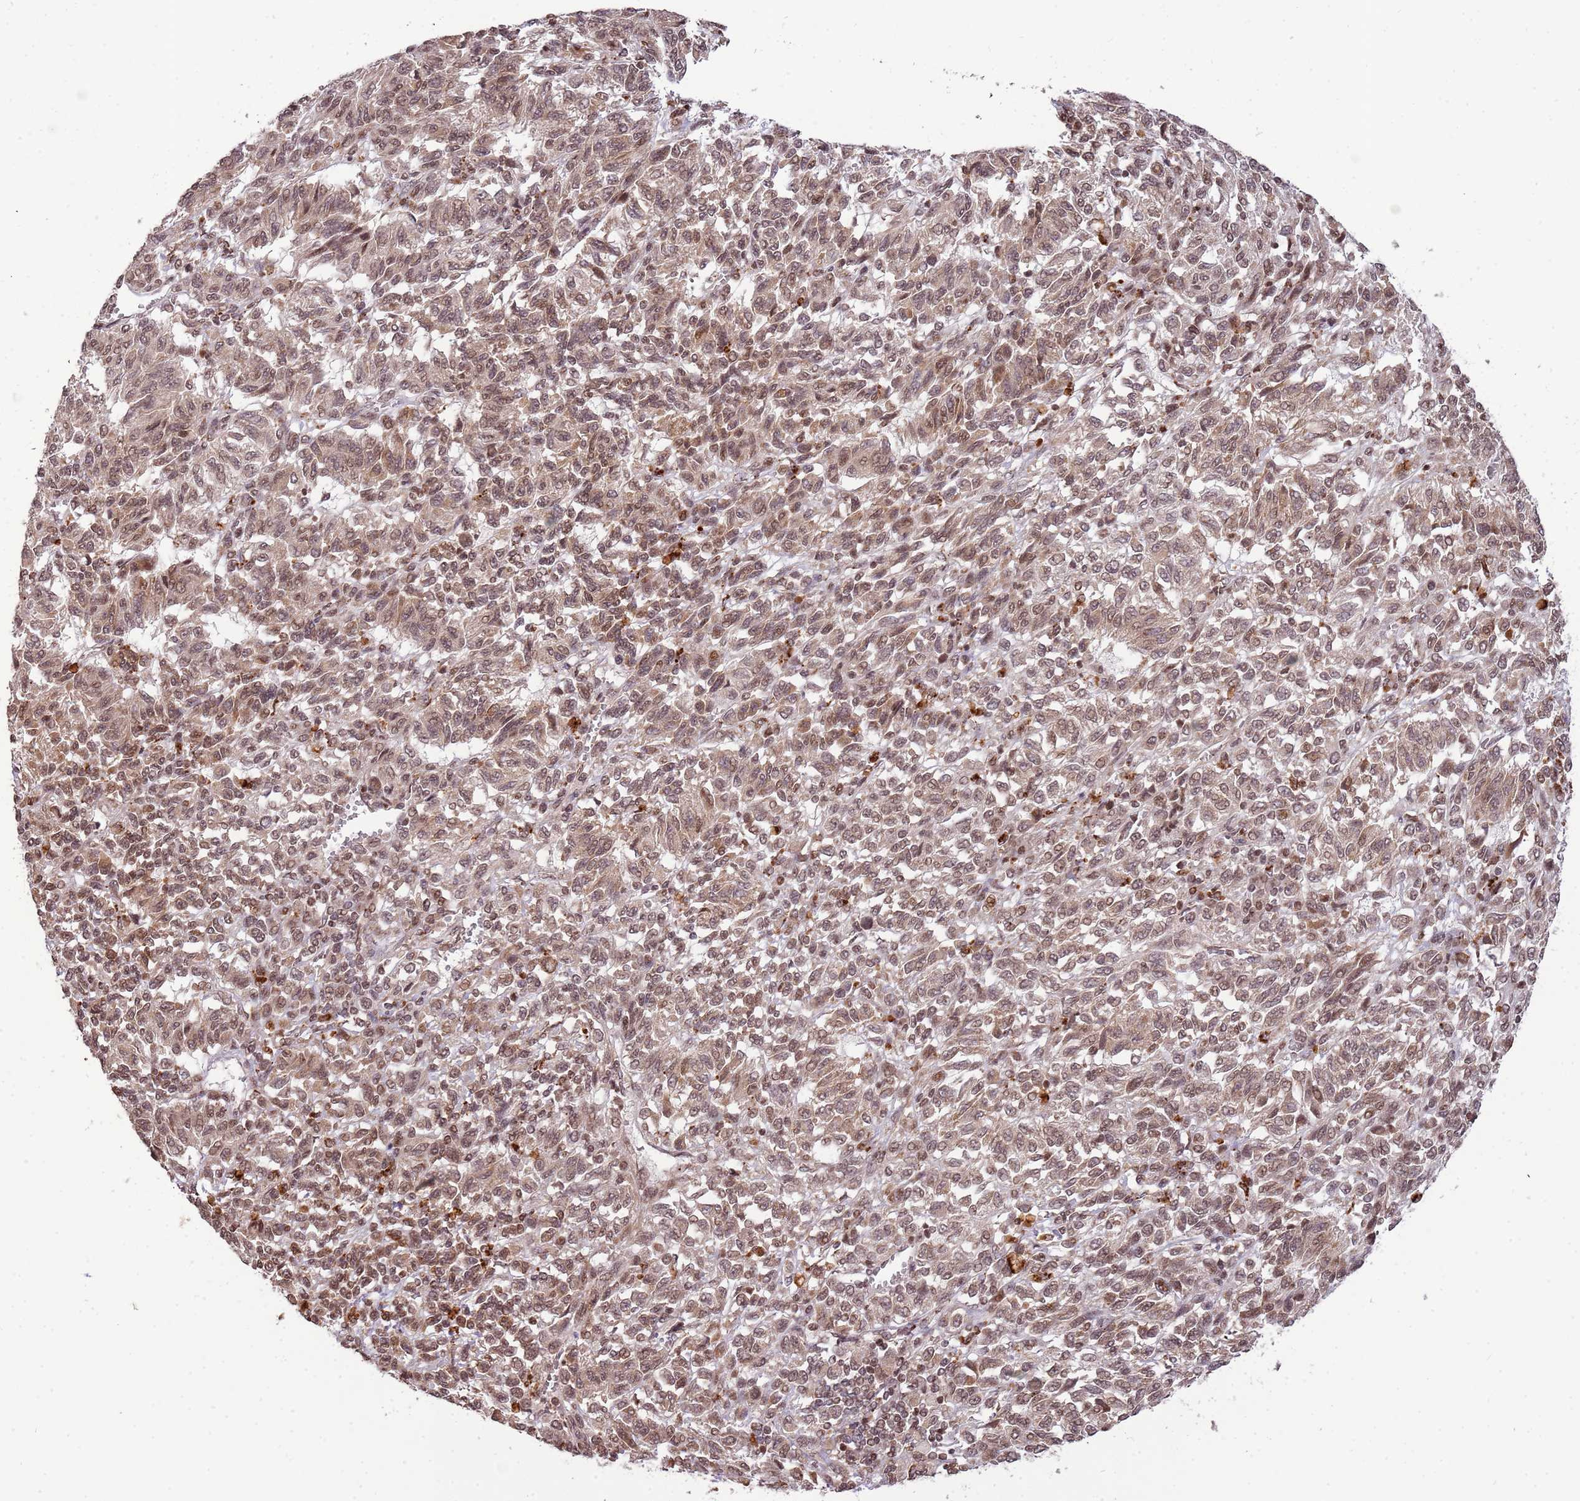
{"staining": {"intensity": "moderate", "quantity": ">75%", "location": "cytoplasmic/membranous,nuclear"}, "tissue": "melanoma", "cell_type": "Tumor cells", "image_type": "cancer", "snomed": [{"axis": "morphology", "description": "Malignant melanoma, Metastatic site"}, {"axis": "topography", "description": "Lung"}], "caption": "A high-resolution image shows immunohistochemistry (IHC) staining of malignant melanoma (metastatic site), which demonstrates moderate cytoplasmic/membranous and nuclear expression in about >75% of tumor cells. (IHC, brightfield microscopy, high magnification).", "gene": "SAMSN1", "patient": {"sex": "male", "age": 64}}